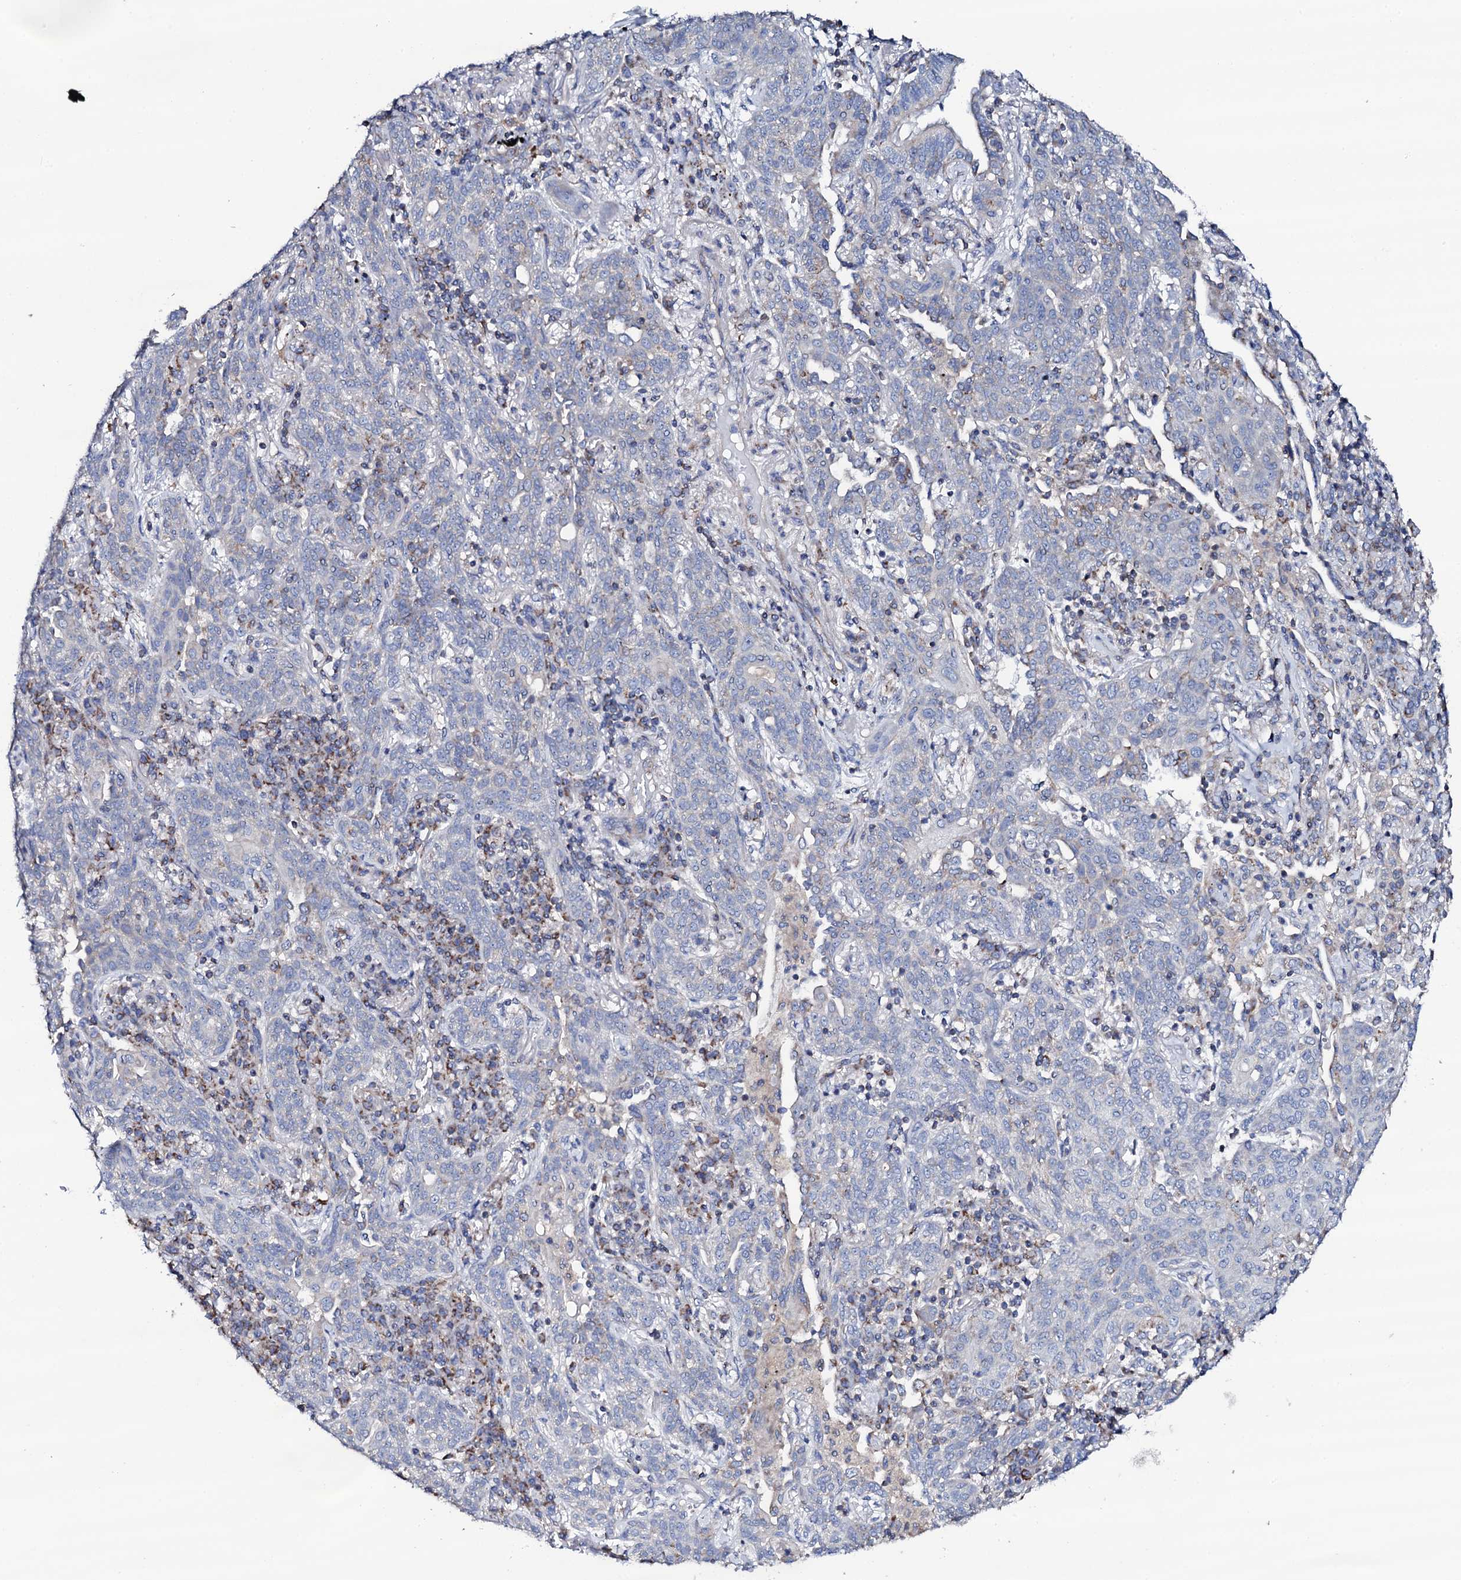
{"staining": {"intensity": "negative", "quantity": "none", "location": "none"}, "tissue": "lung cancer", "cell_type": "Tumor cells", "image_type": "cancer", "snomed": [{"axis": "morphology", "description": "Squamous cell carcinoma, NOS"}, {"axis": "topography", "description": "Lung"}], "caption": "Protein analysis of lung cancer demonstrates no significant staining in tumor cells.", "gene": "TCAF2", "patient": {"sex": "female", "age": 70}}